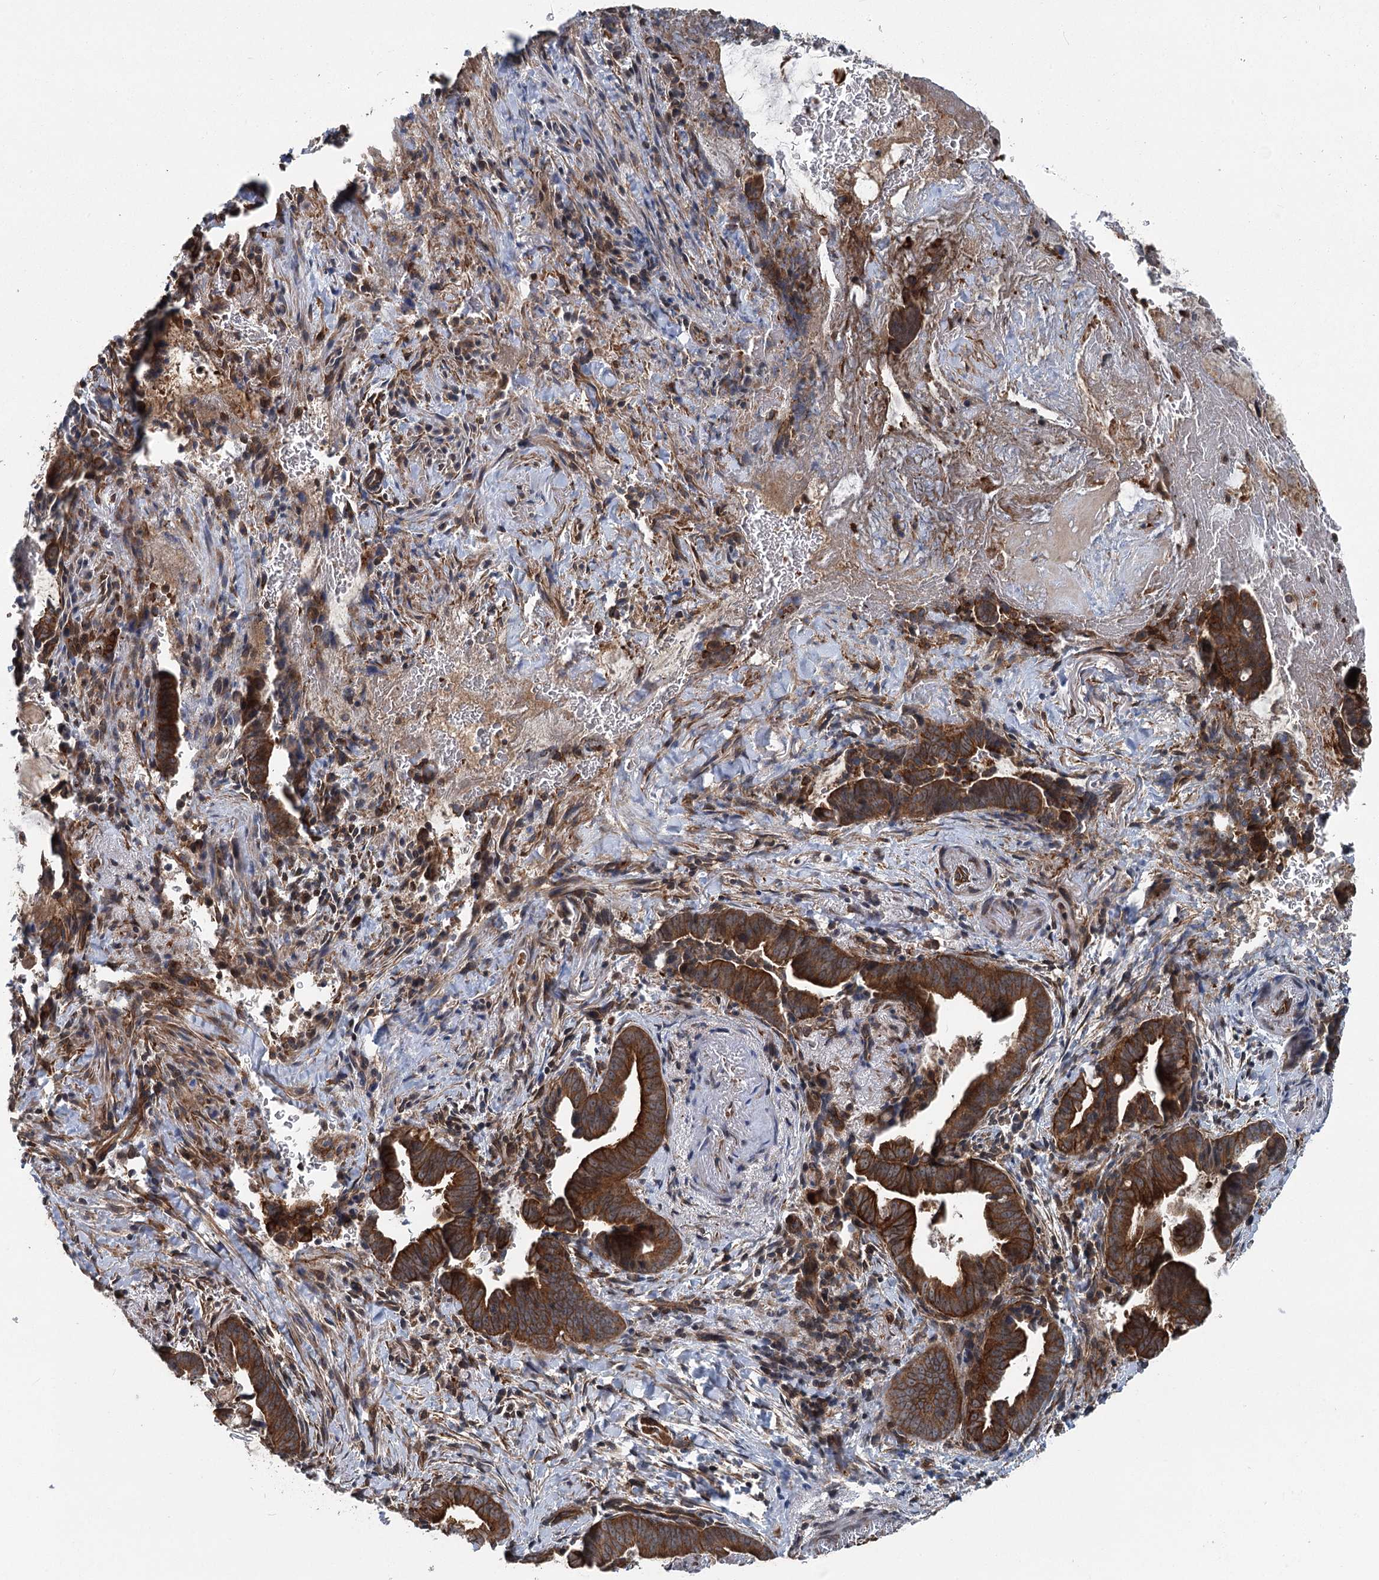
{"staining": {"intensity": "strong", "quantity": ">75%", "location": "cytoplasmic/membranous"}, "tissue": "pancreatic cancer", "cell_type": "Tumor cells", "image_type": "cancer", "snomed": [{"axis": "morphology", "description": "Adenocarcinoma, NOS"}, {"axis": "topography", "description": "Pancreas"}], "caption": "This is an image of IHC staining of pancreatic adenocarcinoma, which shows strong expression in the cytoplasmic/membranous of tumor cells.", "gene": "IQSEC1", "patient": {"sex": "female", "age": 63}}